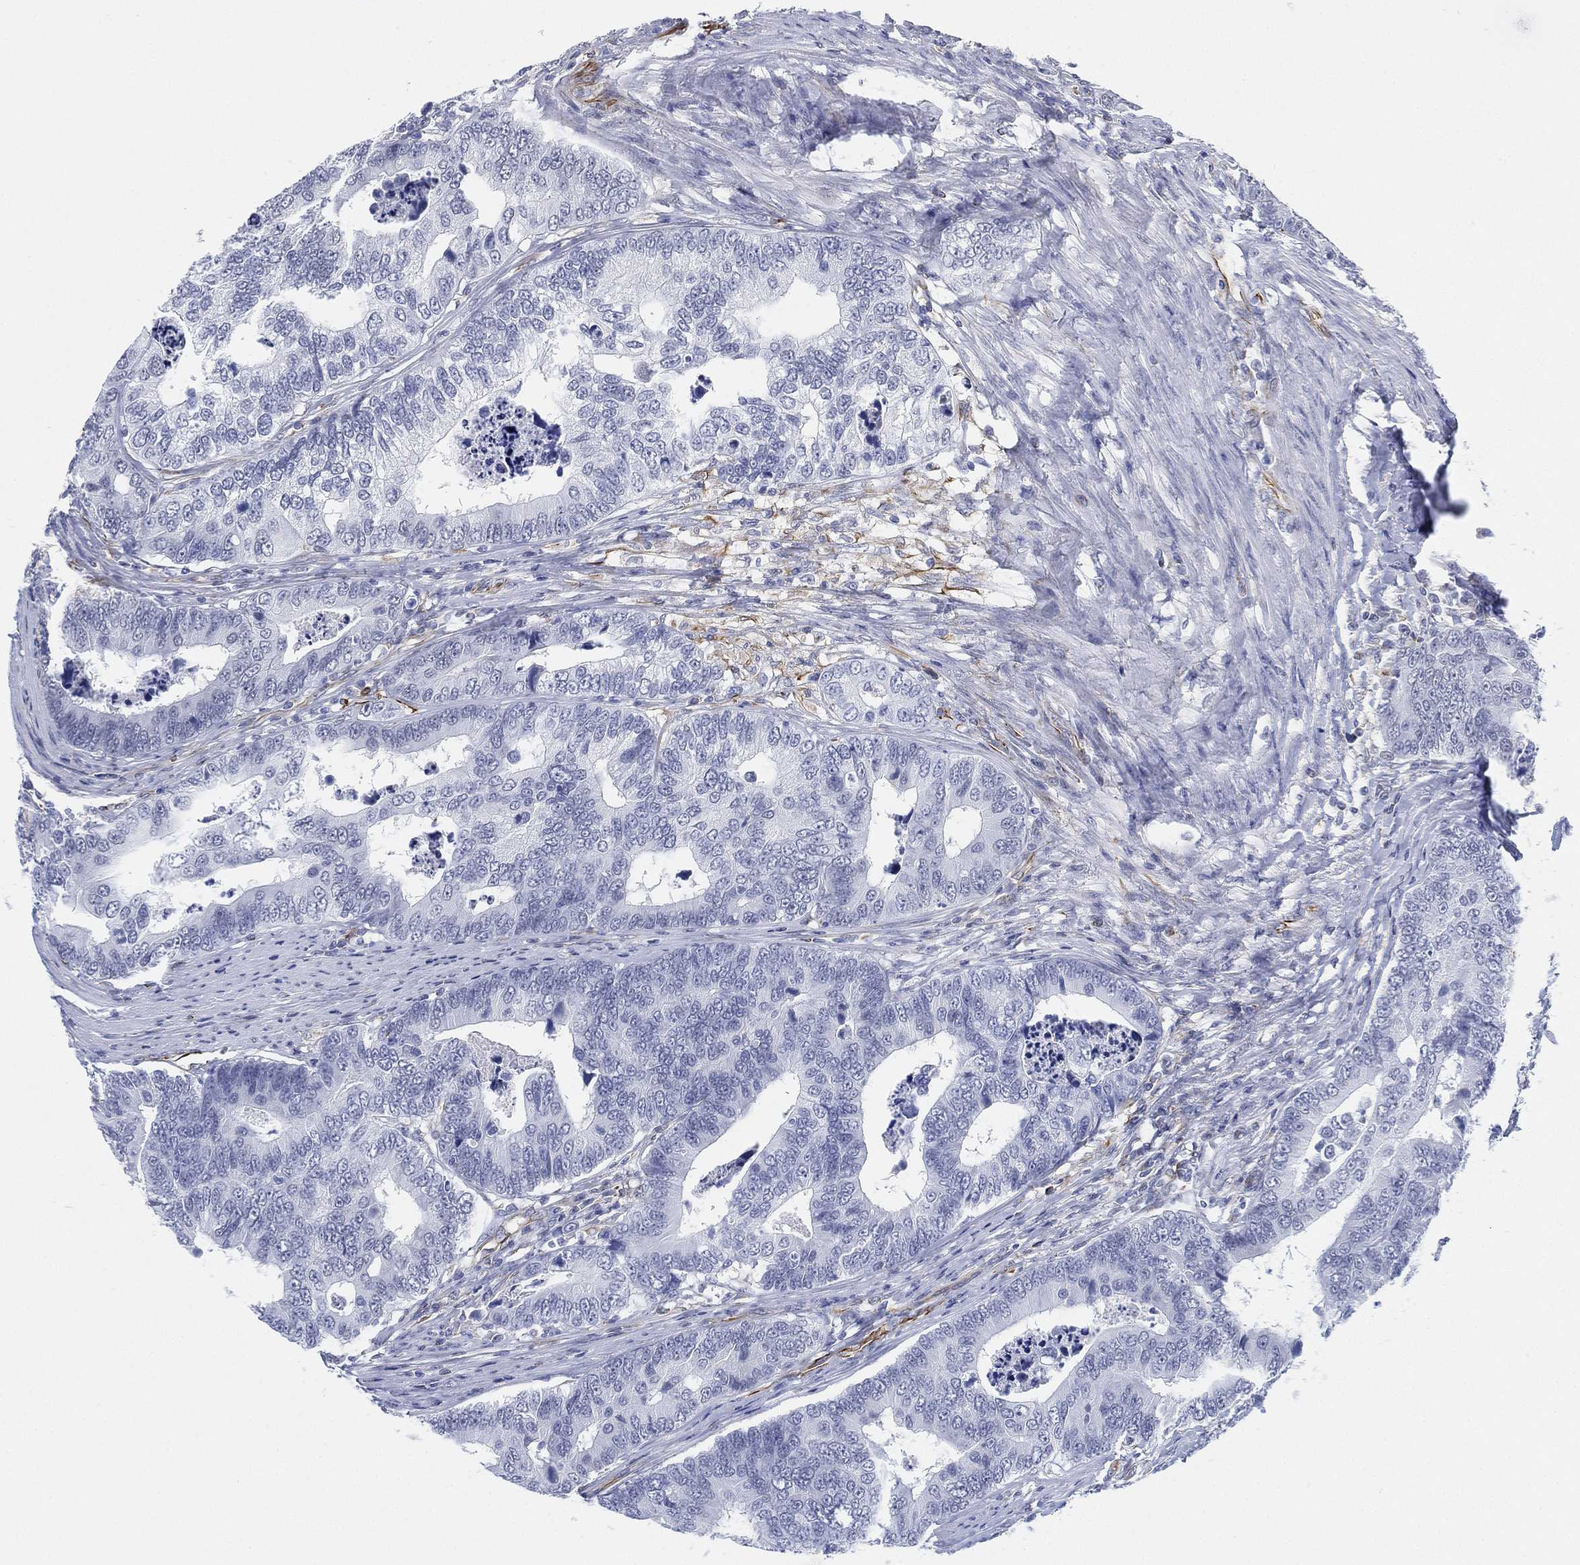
{"staining": {"intensity": "negative", "quantity": "none", "location": "none"}, "tissue": "colorectal cancer", "cell_type": "Tumor cells", "image_type": "cancer", "snomed": [{"axis": "morphology", "description": "Adenocarcinoma, NOS"}, {"axis": "topography", "description": "Colon"}], "caption": "Protein analysis of colorectal adenocarcinoma exhibits no significant expression in tumor cells. (Immunohistochemistry, brightfield microscopy, high magnification).", "gene": "PSKH2", "patient": {"sex": "female", "age": 72}}